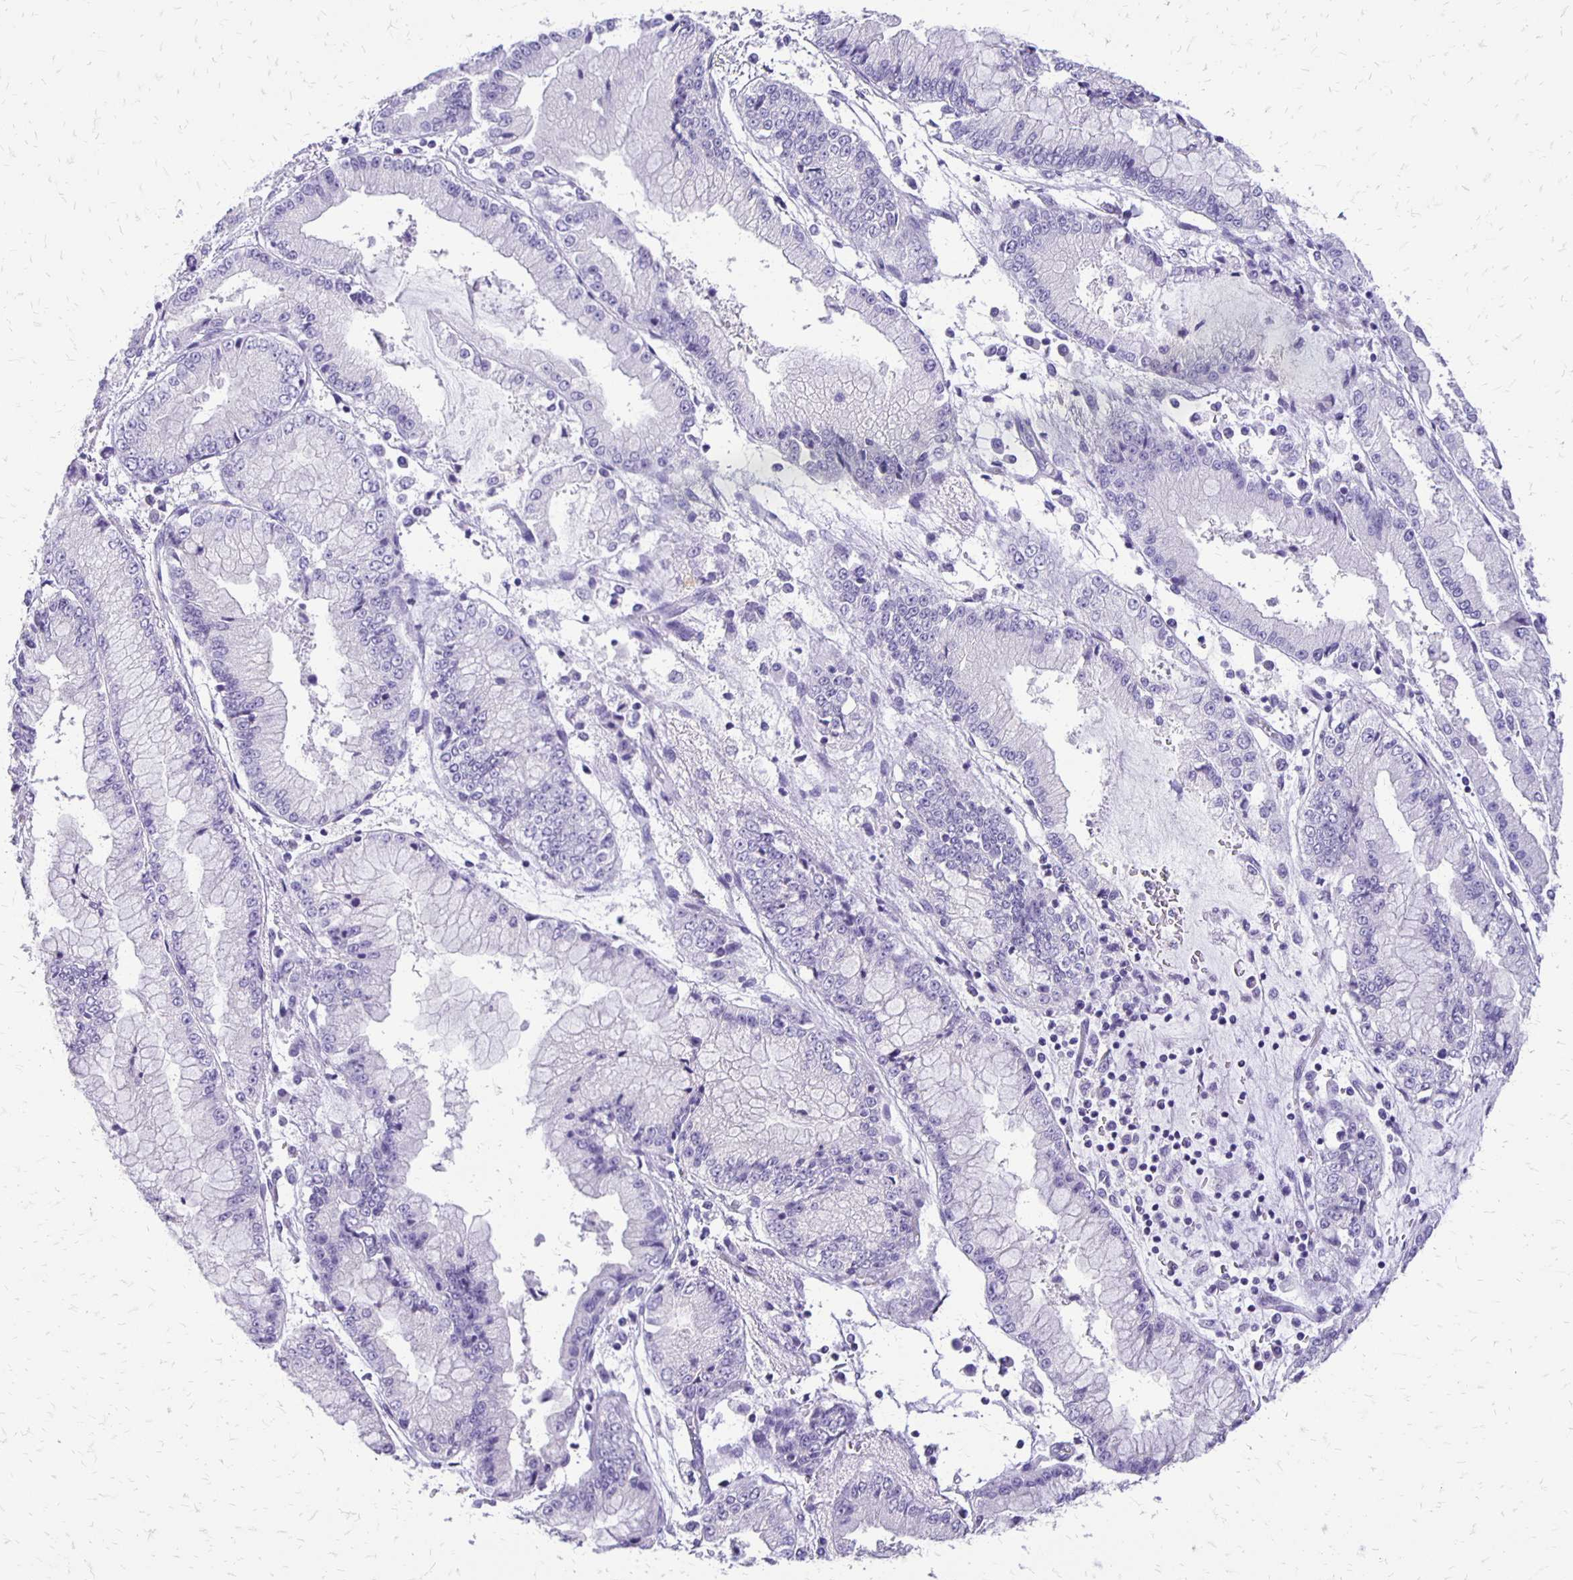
{"staining": {"intensity": "negative", "quantity": "none", "location": "none"}, "tissue": "stomach cancer", "cell_type": "Tumor cells", "image_type": "cancer", "snomed": [{"axis": "morphology", "description": "Adenocarcinoma, NOS"}, {"axis": "topography", "description": "Stomach, upper"}], "caption": "Photomicrograph shows no protein staining in tumor cells of stomach cancer (adenocarcinoma) tissue.", "gene": "ANKRD45", "patient": {"sex": "female", "age": 74}}